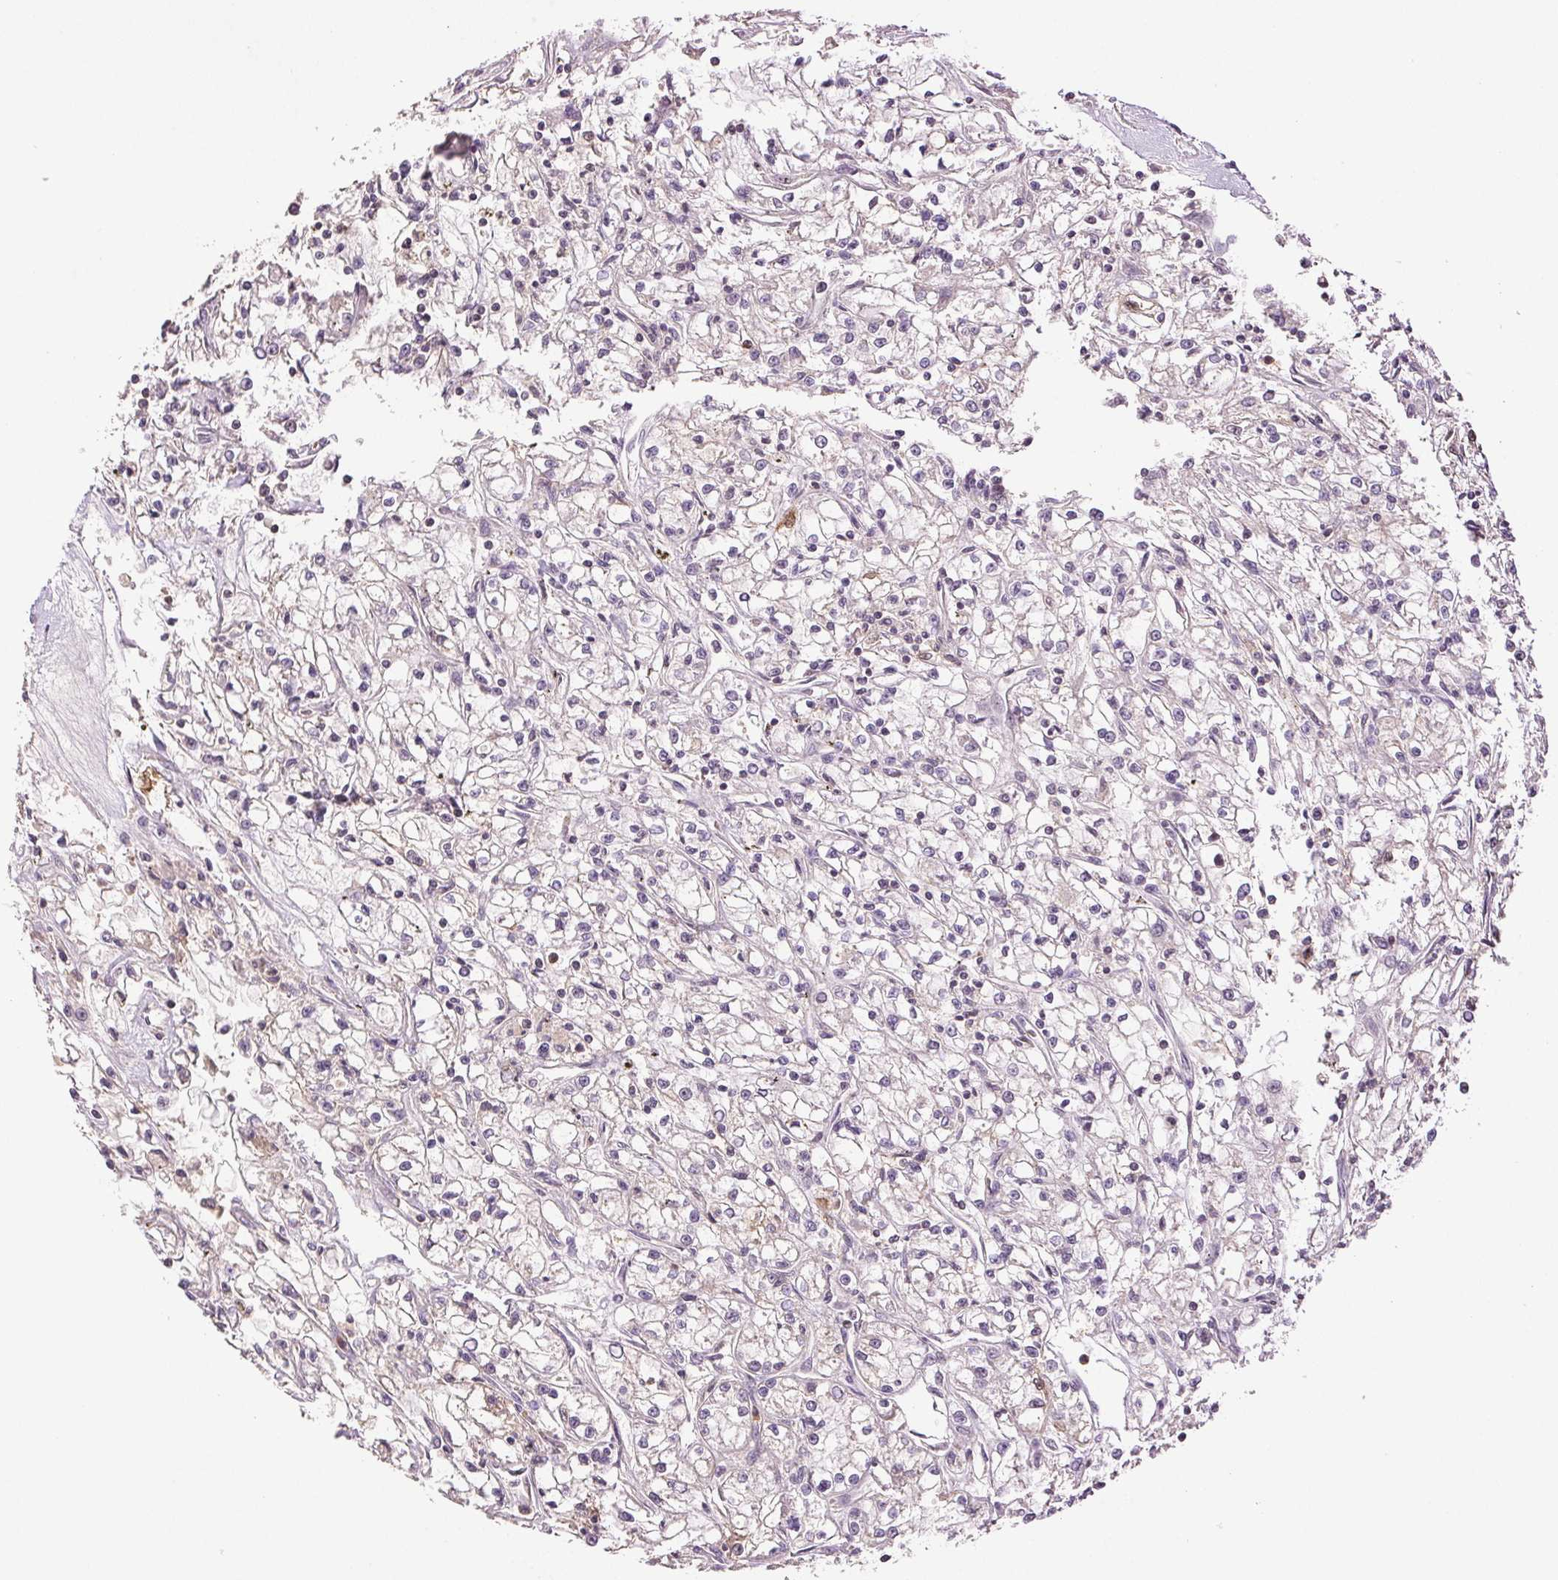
{"staining": {"intensity": "negative", "quantity": "none", "location": "none"}, "tissue": "renal cancer", "cell_type": "Tumor cells", "image_type": "cancer", "snomed": [{"axis": "morphology", "description": "Adenocarcinoma, NOS"}, {"axis": "topography", "description": "Kidney"}], "caption": "Protein analysis of renal cancer displays no significant positivity in tumor cells. (DAB immunohistochemistry (IHC) with hematoxylin counter stain).", "gene": "TMEM253", "patient": {"sex": "female", "age": 59}}